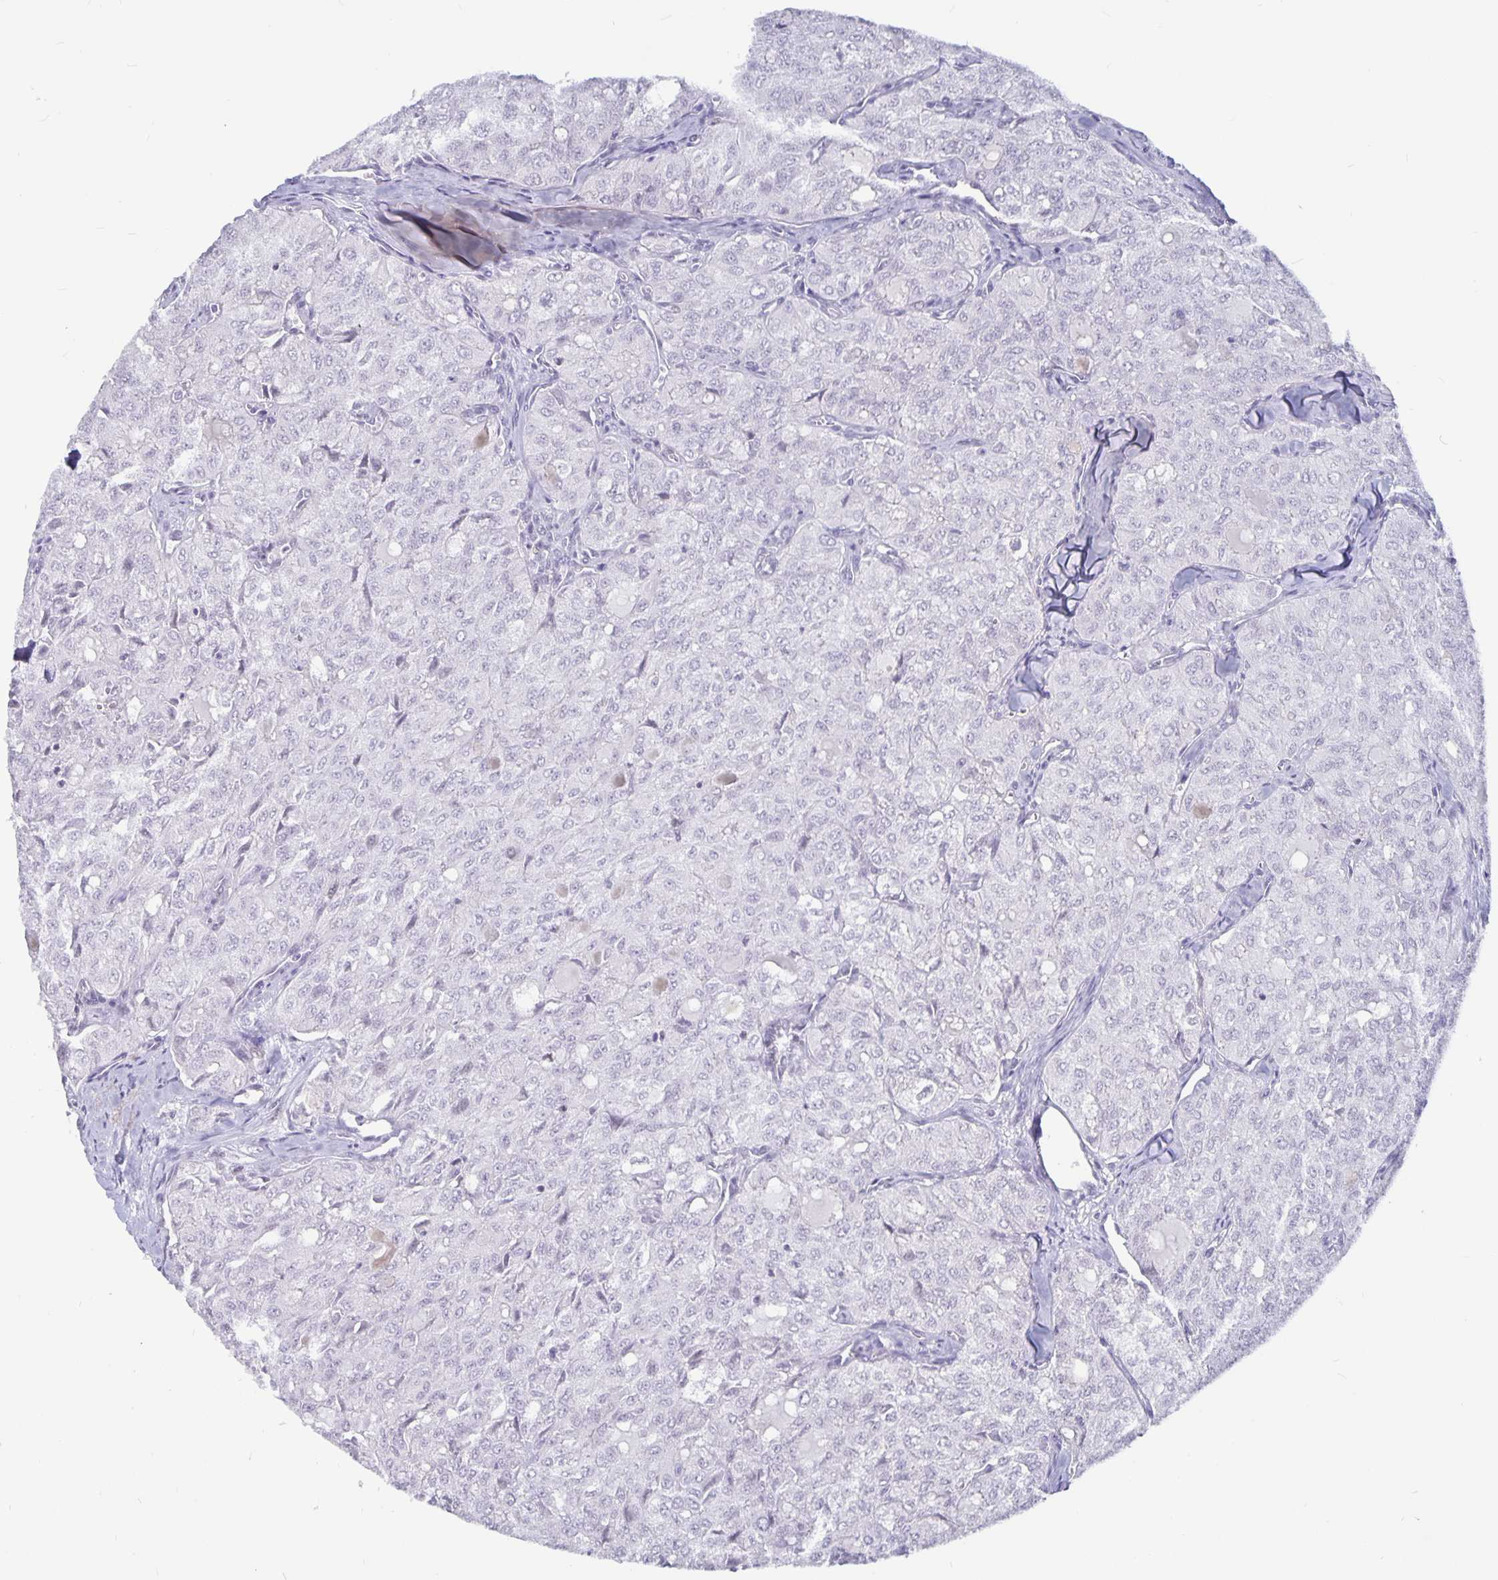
{"staining": {"intensity": "negative", "quantity": "none", "location": "none"}, "tissue": "thyroid cancer", "cell_type": "Tumor cells", "image_type": "cancer", "snomed": [{"axis": "morphology", "description": "Follicular adenoma carcinoma, NOS"}, {"axis": "topography", "description": "Thyroid gland"}], "caption": "Tumor cells show no significant protein staining in thyroid follicular adenoma carcinoma. Brightfield microscopy of immunohistochemistry stained with DAB (brown) and hematoxylin (blue), captured at high magnification.", "gene": "OLIG2", "patient": {"sex": "male", "age": 75}}